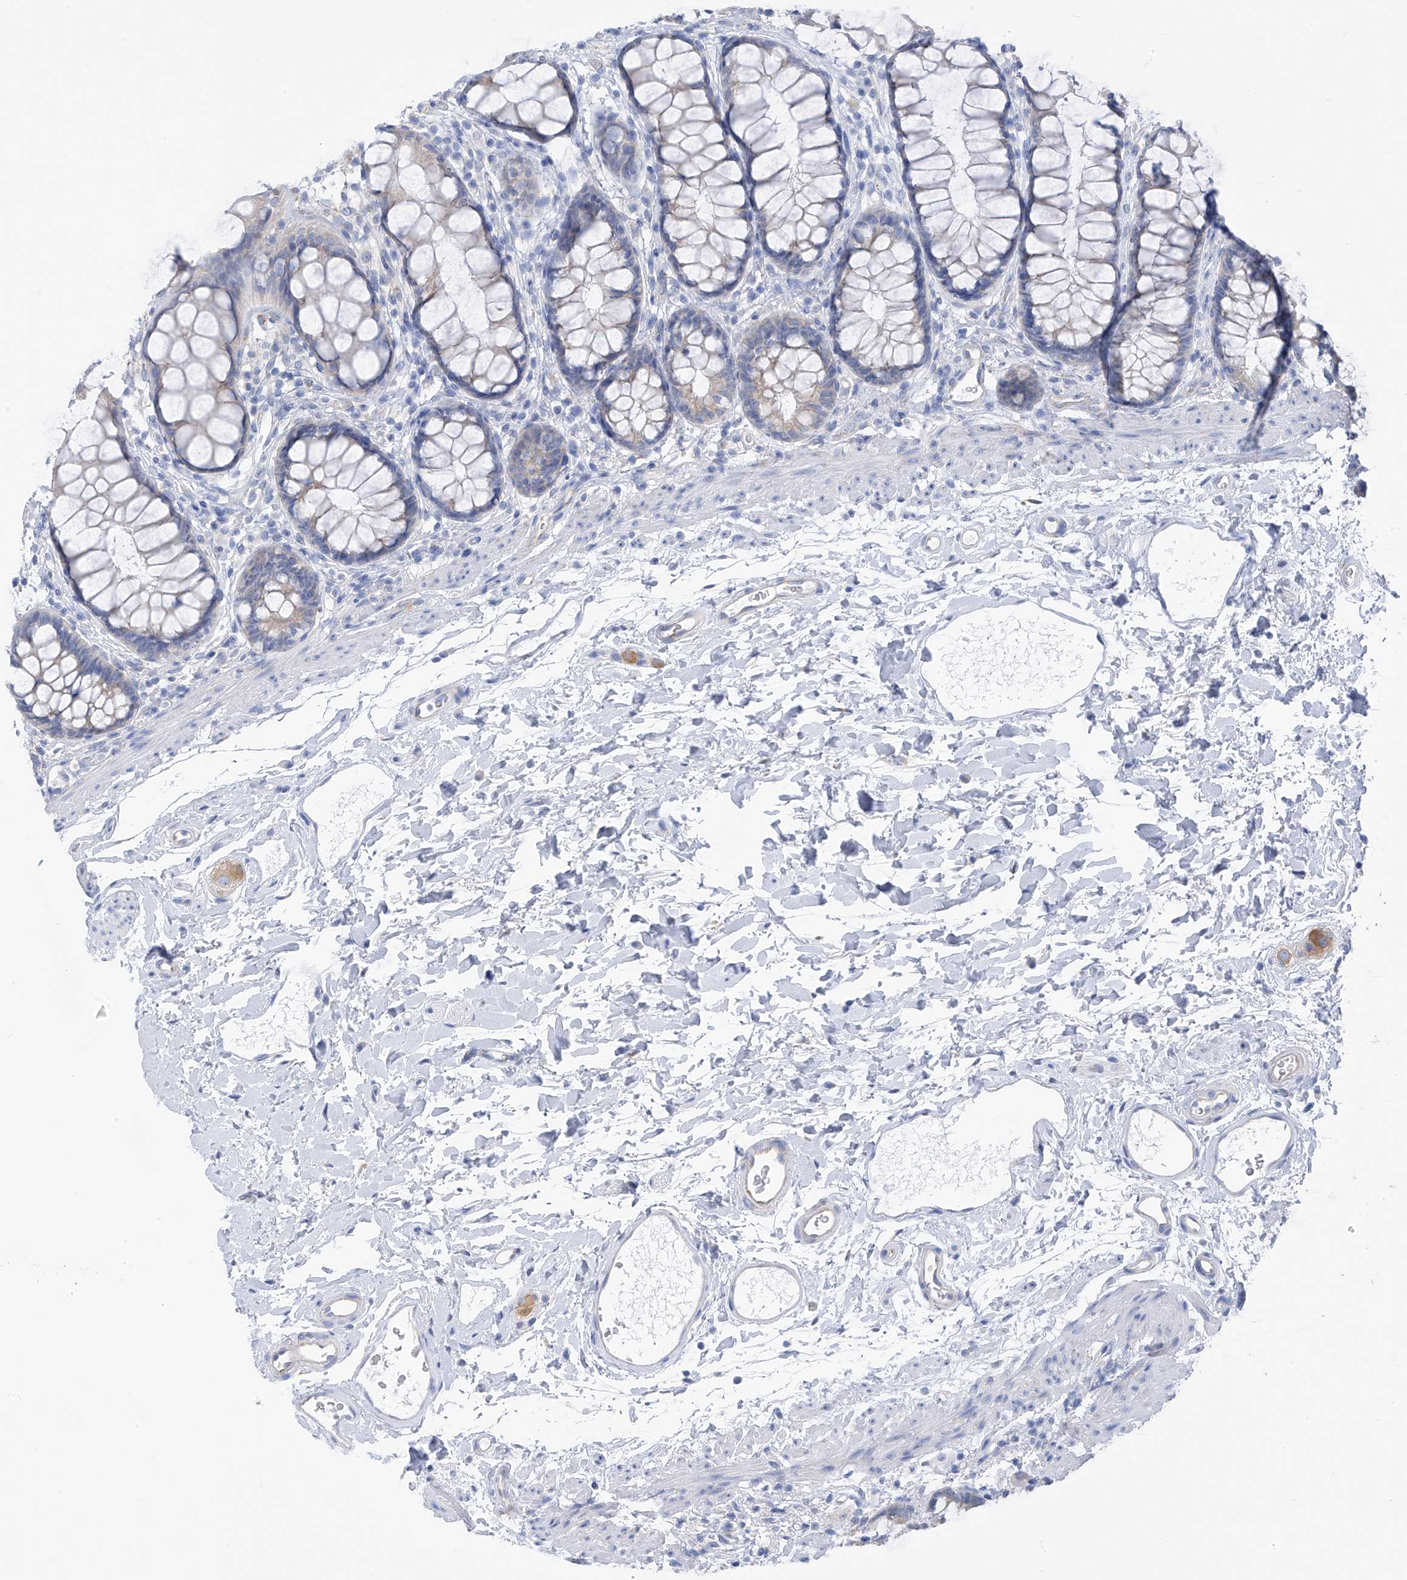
{"staining": {"intensity": "negative", "quantity": "none", "location": "none"}, "tissue": "rectum", "cell_type": "Glandular cells", "image_type": "normal", "snomed": [{"axis": "morphology", "description": "Normal tissue, NOS"}, {"axis": "topography", "description": "Rectum"}], "caption": "An image of human rectum is negative for staining in glandular cells. (DAB immunohistochemistry with hematoxylin counter stain).", "gene": "RCN2", "patient": {"sex": "female", "age": 65}}